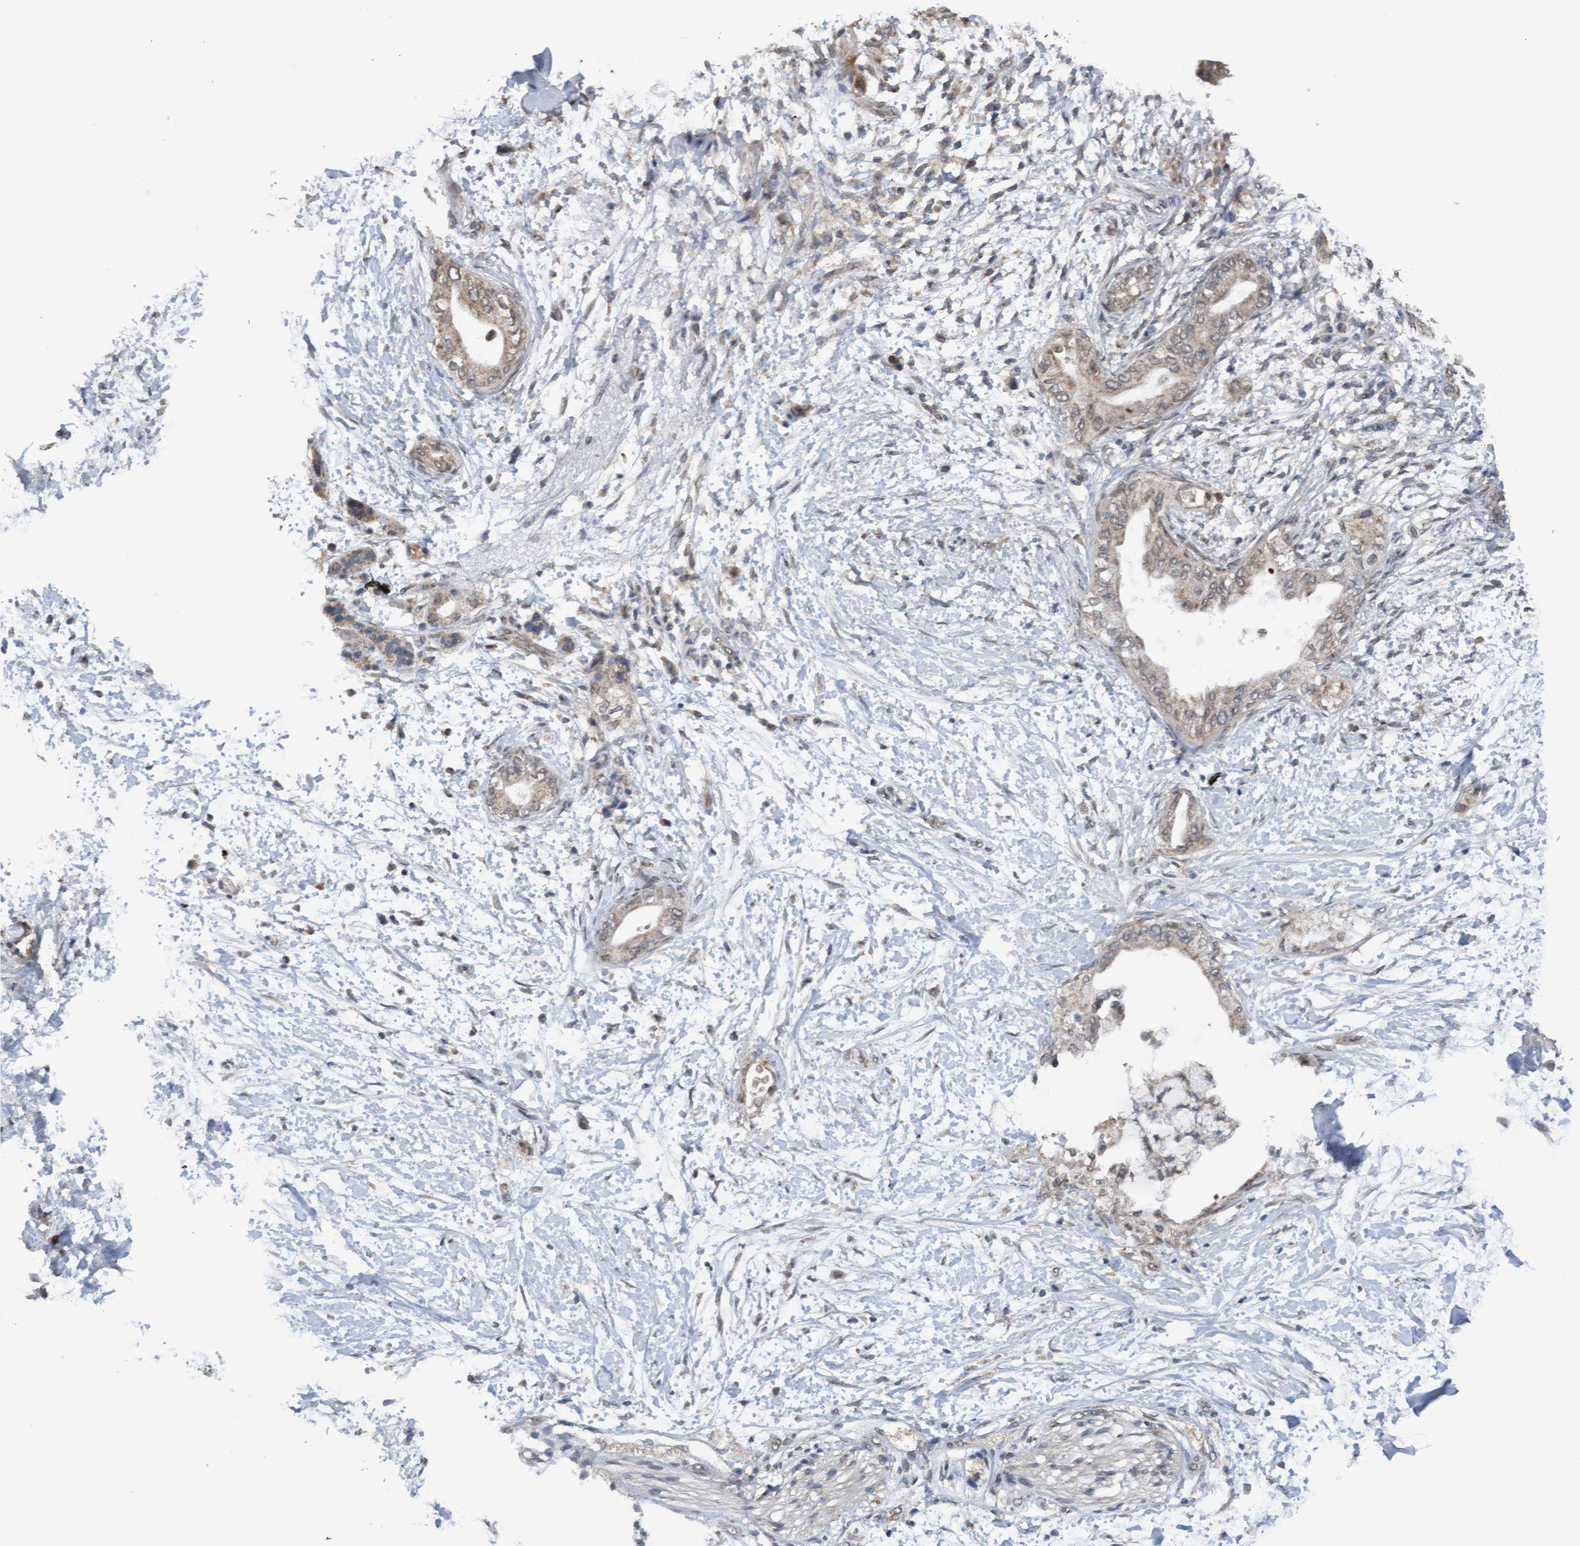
{"staining": {"intensity": "moderate", "quantity": "25%-75%", "location": "cytoplasmic/membranous"}, "tissue": "adipose tissue", "cell_type": "Adipocytes", "image_type": "normal", "snomed": [{"axis": "morphology", "description": "Normal tissue, NOS"}, {"axis": "morphology", "description": "Adenocarcinoma, NOS"}, {"axis": "topography", "description": "Duodenum"}, {"axis": "topography", "description": "Peripheral nerve tissue"}], "caption": "High-power microscopy captured an immunohistochemistry (IHC) histopathology image of unremarkable adipose tissue, revealing moderate cytoplasmic/membranous positivity in approximately 25%-75% of adipocytes. Using DAB (3,3'-diaminobenzidine) (brown) and hematoxylin (blue) stains, captured at high magnification using brightfield microscopy.", "gene": "MGLL", "patient": {"sex": "female", "age": 60}}